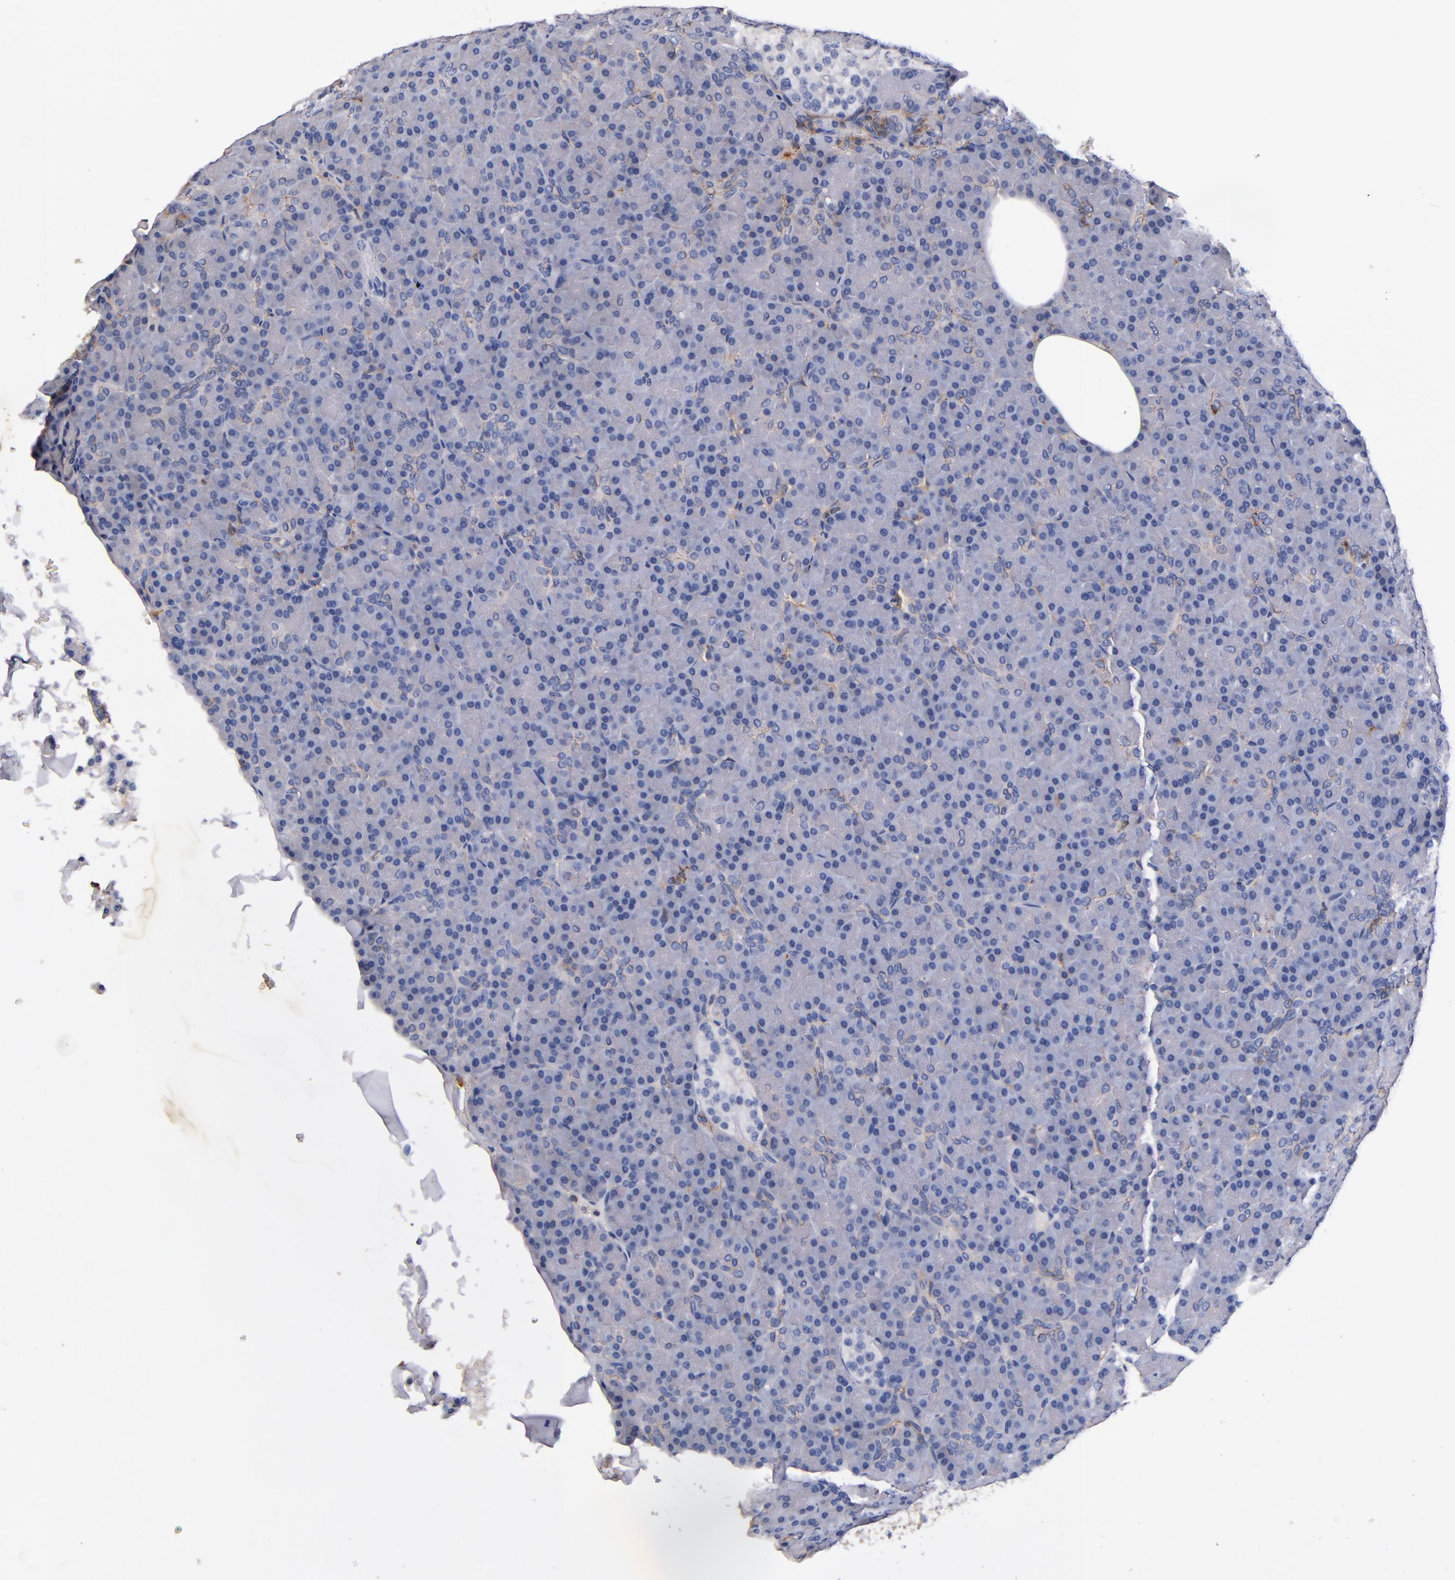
{"staining": {"intensity": "weak", "quantity": "25%-75%", "location": "cytoplasmic/membranous"}, "tissue": "pancreas", "cell_type": "Exocrine glandular cells", "image_type": "normal", "snomed": [{"axis": "morphology", "description": "Normal tissue, NOS"}, {"axis": "topography", "description": "Pancreas"}], "caption": "Weak cytoplasmic/membranous expression is present in about 25%-75% of exocrine glandular cells in unremarkable pancreas.", "gene": "SIRPA", "patient": {"sex": "female", "age": 43}}